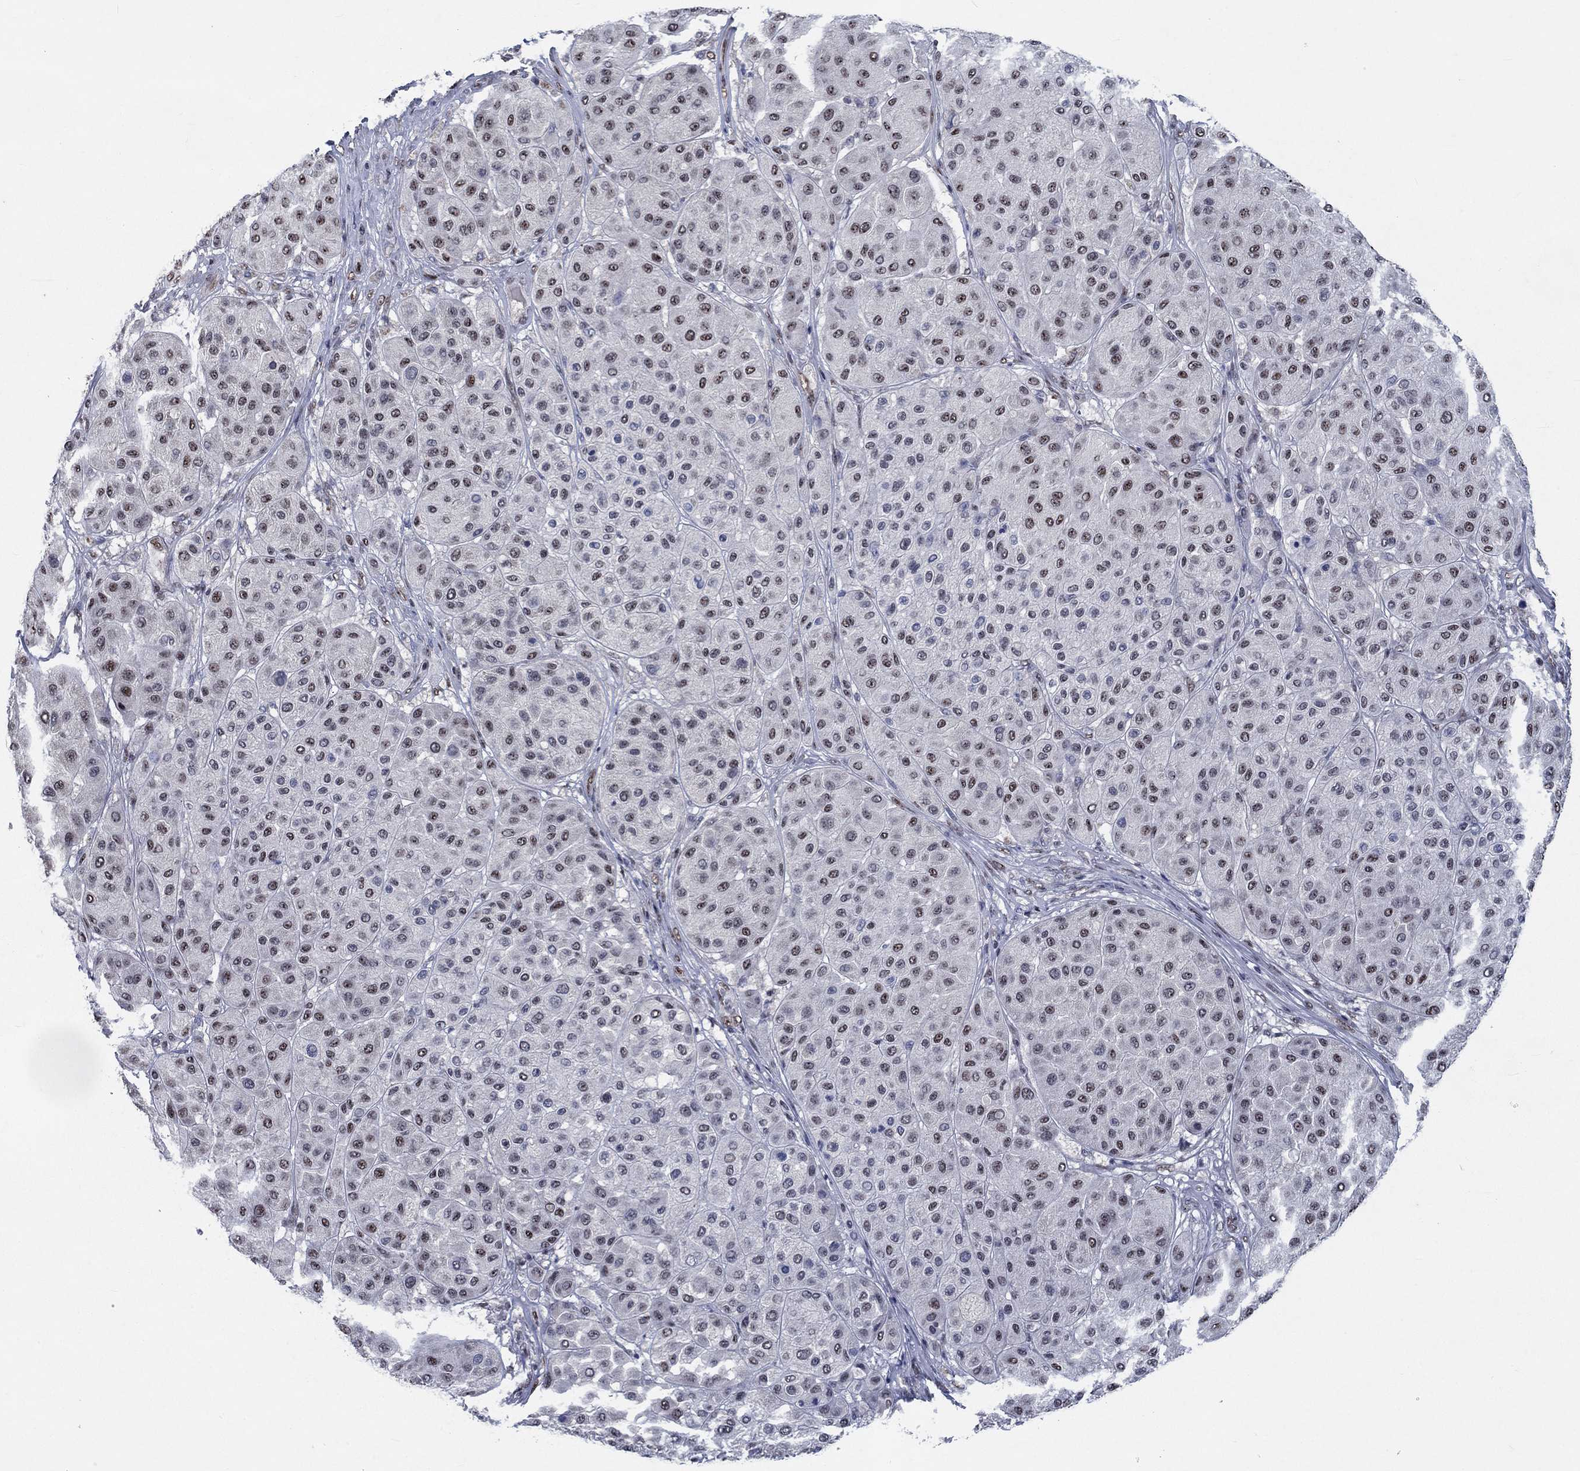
{"staining": {"intensity": "strong", "quantity": "25%-75%", "location": "nuclear"}, "tissue": "melanoma", "cell_type": "Tumor cells", "image_type": "cancer", "snomed": [{"axis": "morphology", "description": "Malignant melanoma, Metastatic site"}, {"axis": "topography", "description": "Smooth muscle"}], "caption": "The histopathology image demonstrates a brown stain indicating the presence of a protein in the nuclear of tumor cells in malignant melanoma (metastatic site).", "gene": "HTN1", "patient": {"sex": "male", "age": 41}}